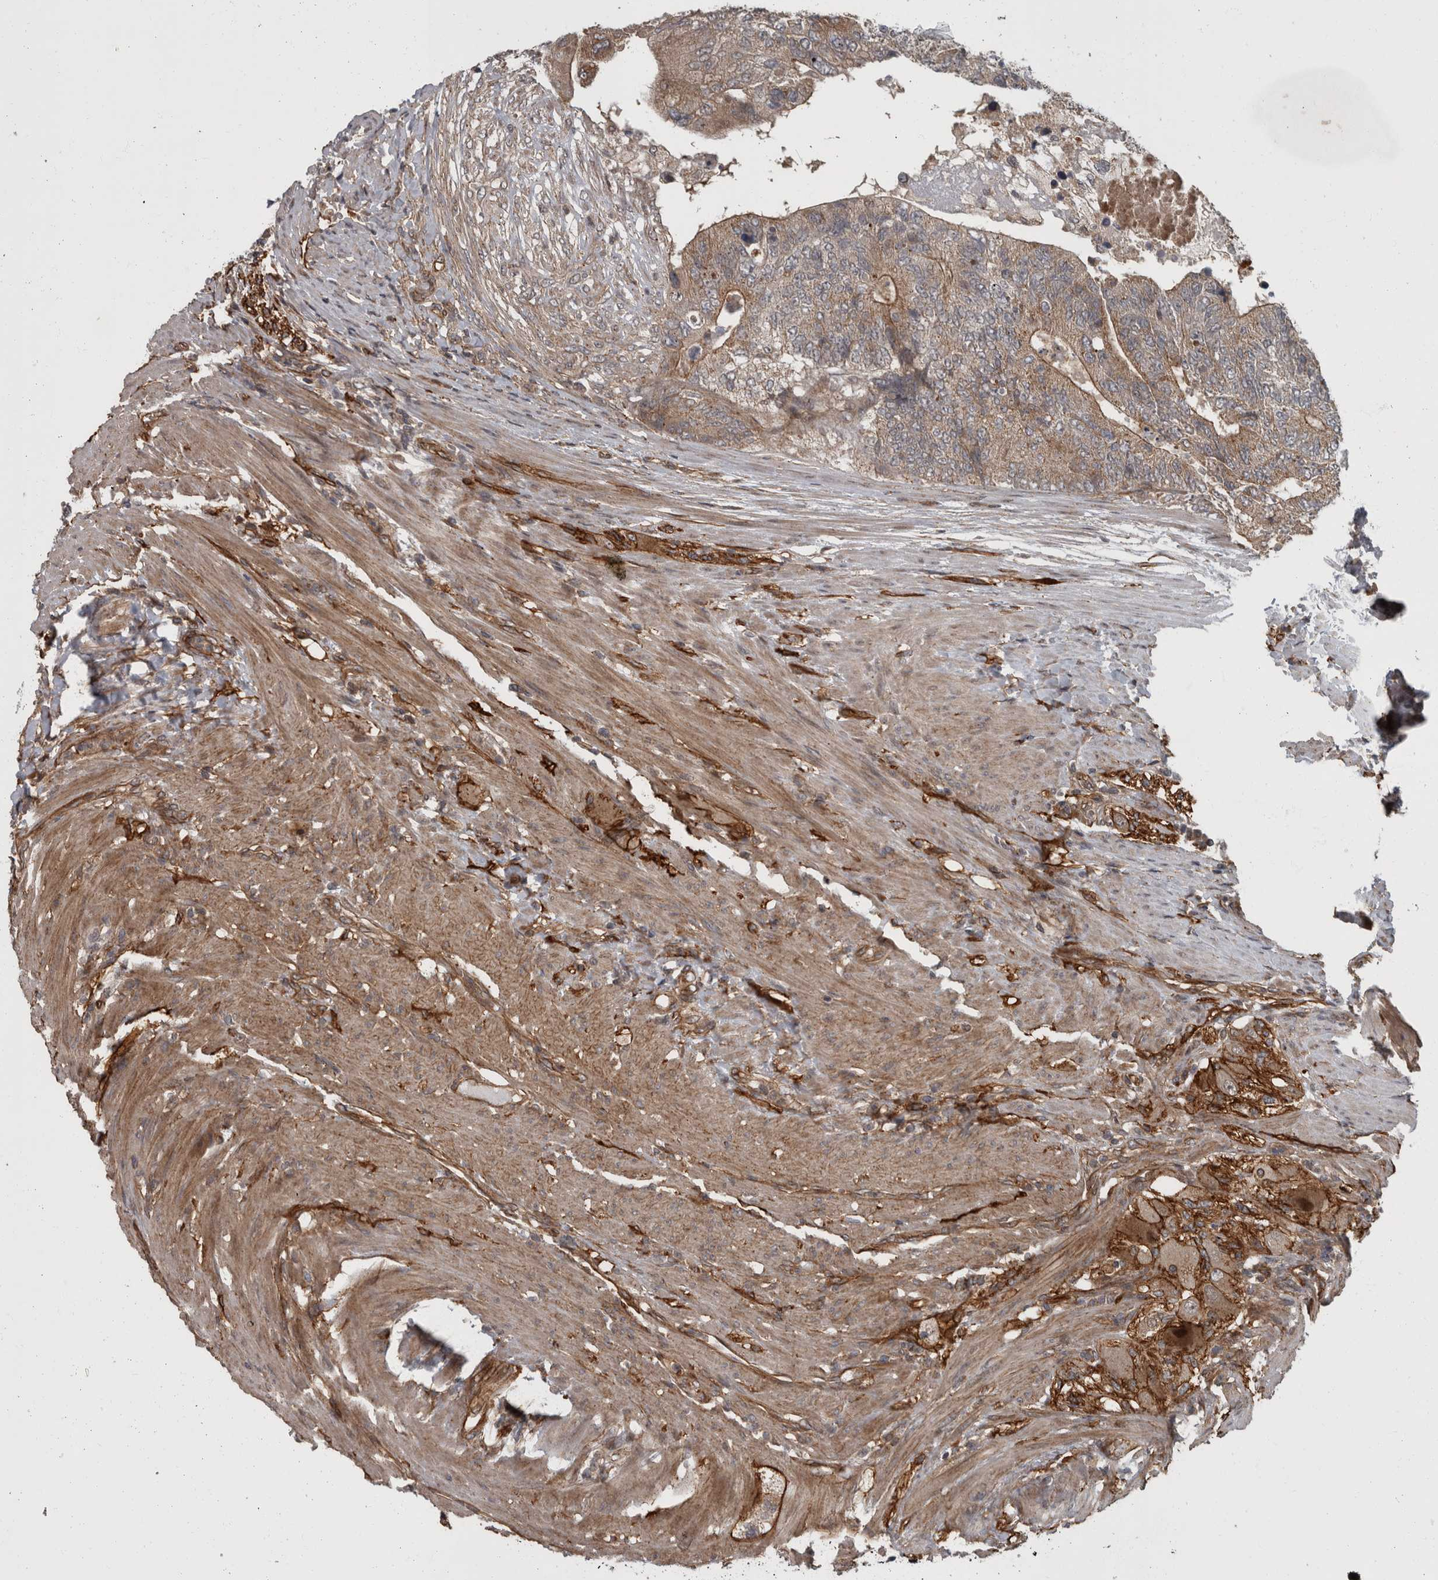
{"staining": {"intensity": "weak", "quantity": "<25%", "location": "cytoplasmic/membranous"}, "tissue": "colorectal cancer", "cell_type": "Tumor cells", "image_type": "cancer", "snomed": [{"axis": "morphology", "description": "Adenocarcinoma, NOS"}, {"axis": "topography", "description": "Colon"}], "caption": "Immunohistochemistry (IHC) histopathology image of neoplastic tissue: adenocarcinoma (colorectal) stained with DAB reveals no significant protein staining in tumor cells.", "gene": "VEGFD", "patient": {"sex": "female", "age": 67}}